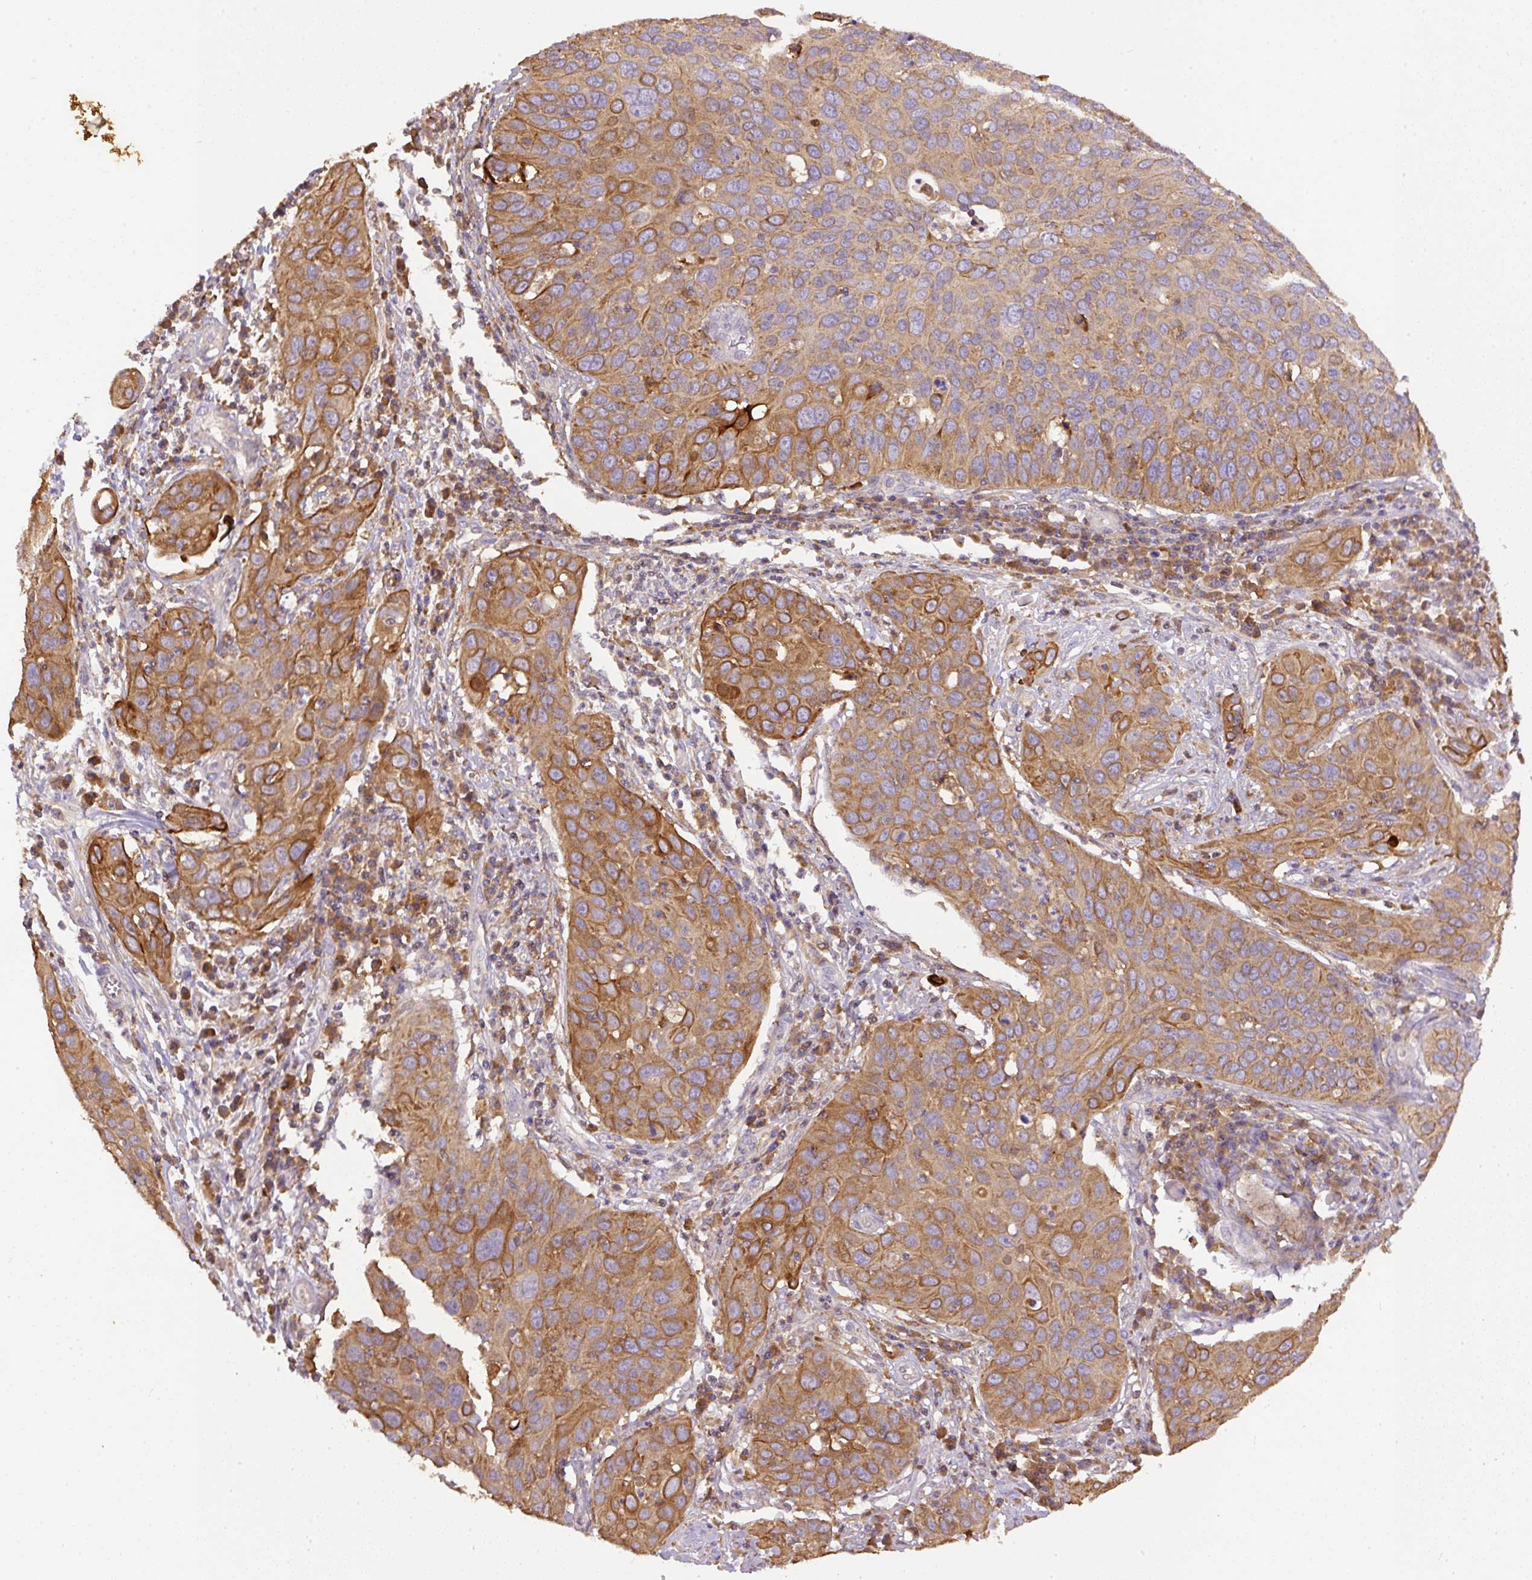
{"staining": {"intensity": "moderate", "quantity": ">75%", "location": "cytoplasmic/membranous"}, "tissue": "cervical cancer", "cell_type": "Tumor cells", "image_type": "cancer", "snomed": [{"axis": "morphology", "description": "Squamous cell carcinoma, NOS"}, {"axis": "topography", "description": "Cervix"}], "caption": "A histopathology image of cervical squamous cell carcinoma stained for a protein demonstrates moderate cytoplasmic/membranous brown staining in tumor cells.", "gene": "DAPK1", "patient": {"sex": "female", "age": 36}}